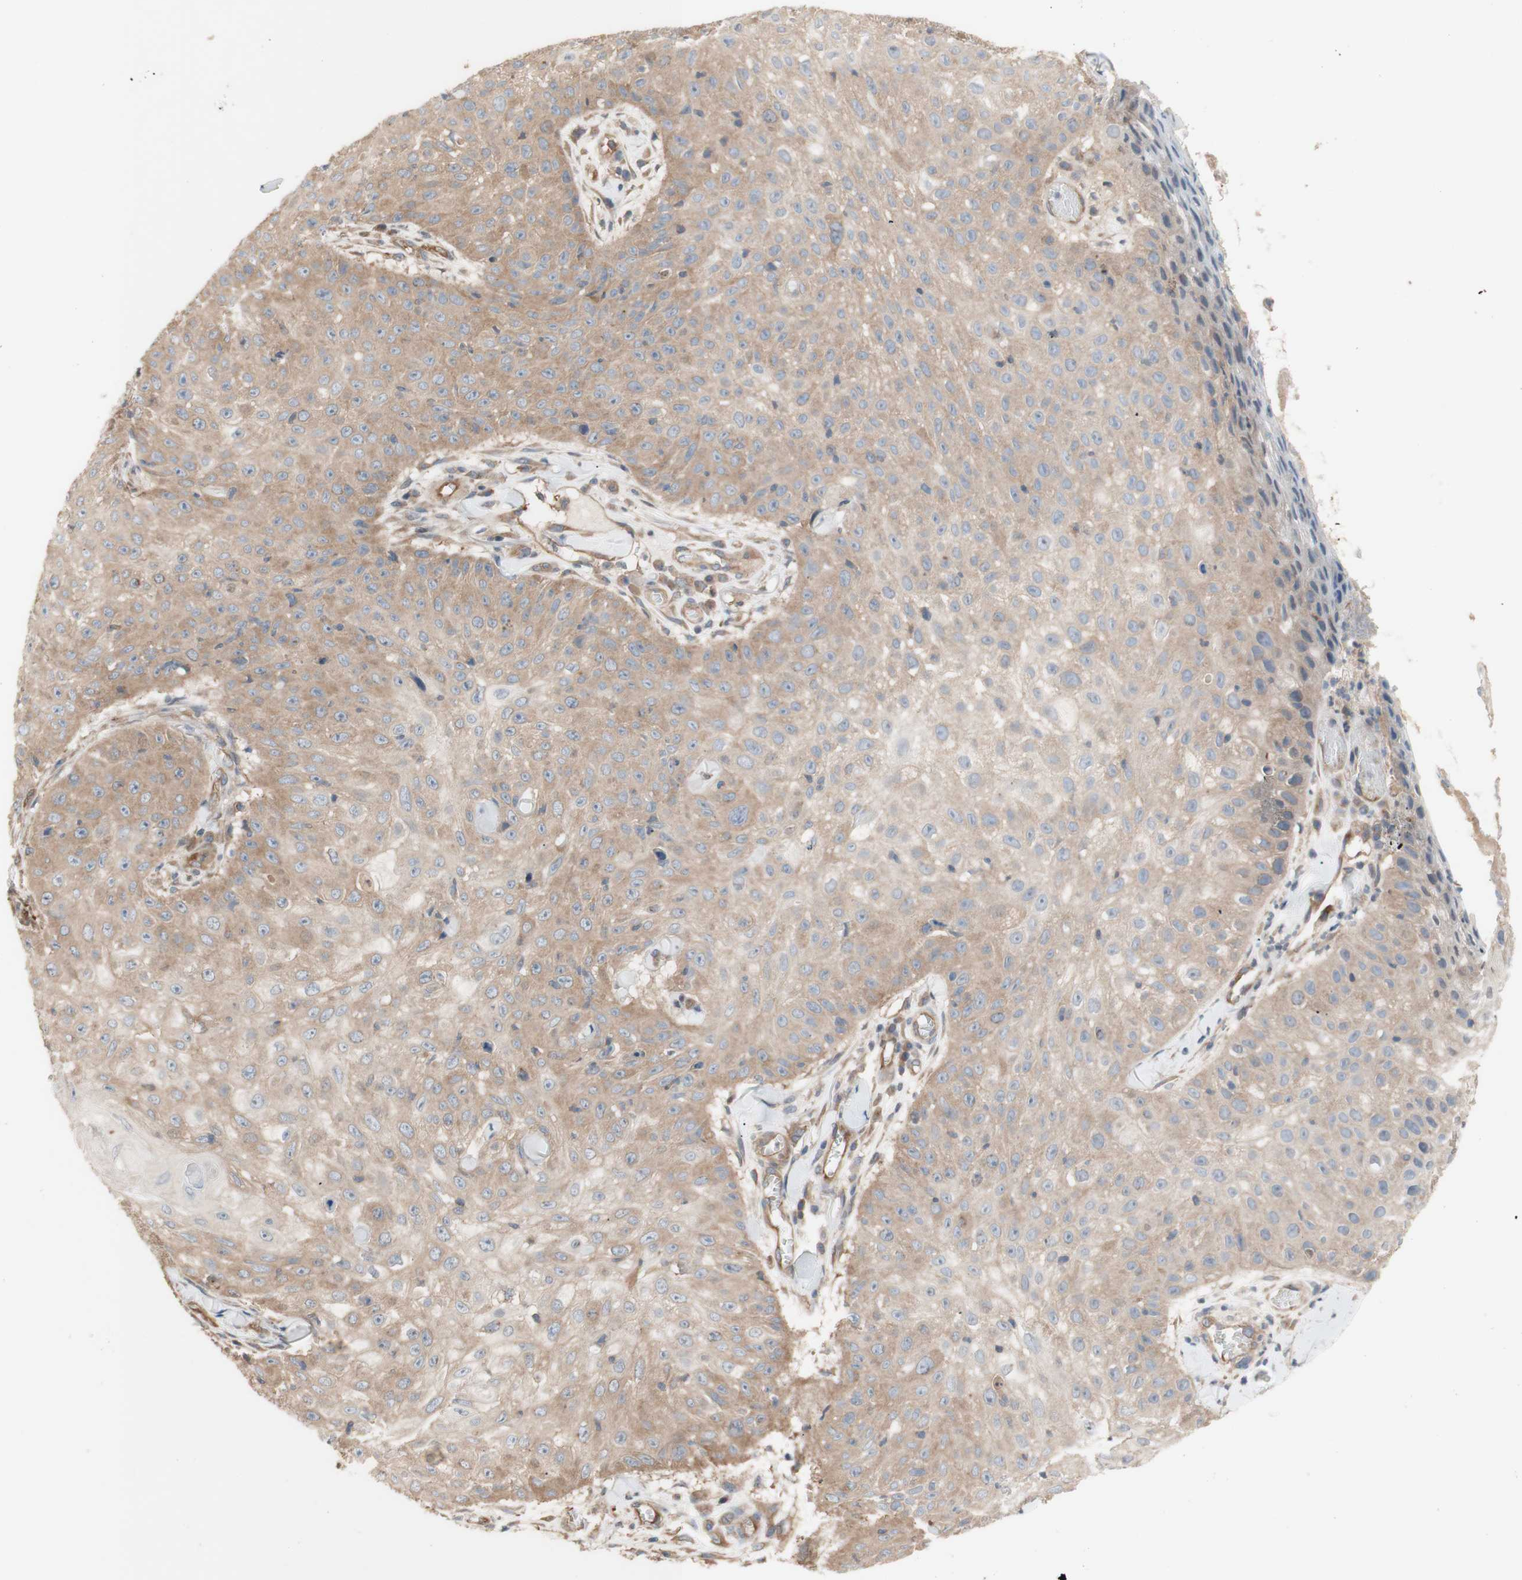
{"staining": {"intensity": "moderate", "quantity": ">75%", "location": "cytoplasmic/membranous"}, "tissue": "skin cancer", "cell_type": "Tumor cells", "image_type": "cancer", "snomed": [{"axis": "morphology", "description": "Squamous cell carcinoma, NOS"}, {"axis": "topography", "description": "Skin"}], "caption": "Immunohistochemistry (IHC) micrograph of neoplastic tissue: human skin squamous cell carcinoma stained using IHC reveals medium levels of moderate protein expression localized specifically in the cytoplasmic/membranous of tumor cells, appearing as a cytoplasmic/membranous brown color.", "gene": "DYNLRB1", "patient": {"sex": "male", "age": 86}}